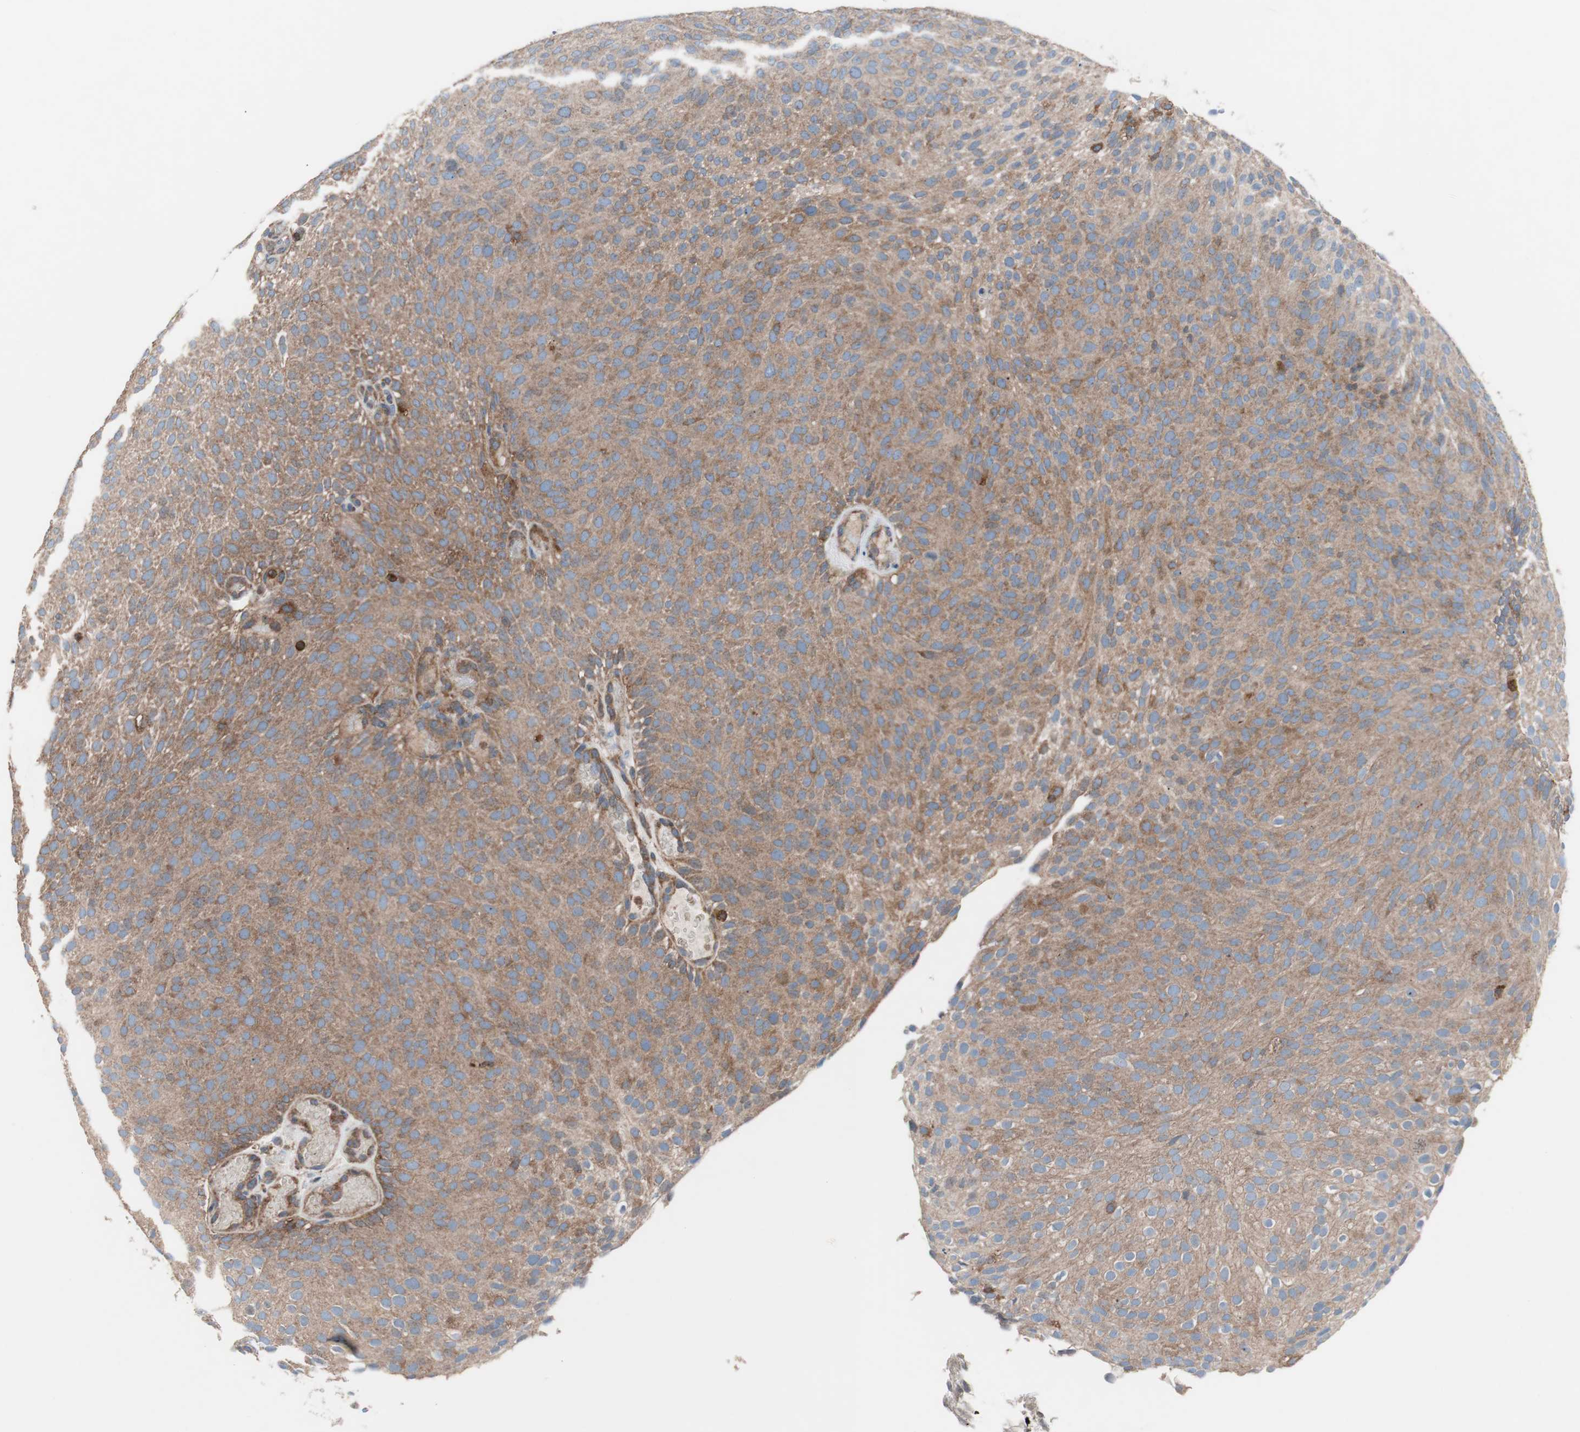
{"staining": {"intensity": "moderate", "quantity": ">75%", "location": "cytoplasmic/membranous"}, "tissue": "urothelial cancer", "cell_type": "Tumor cells", "image_type": "cancer", "snomed": [{"axis": "morphology", "description": "Urothelial carcinoma, Low grade"}, {"axis": "topography", "description": "Urinary bladder"}], "caption": "DAB (3,3'-diaminobenzidine) immunohistochemical staining of human low-grade urothelial carcinoma reveals moderate cytoplasmic/membranous protein expression in approximately >75% of tumor cells. The staining is performed using DAB (3,3'-diaminobenzidine) brown chromogen to label protein expression. The nuclei are counter-stained blue using hematoxylin.", "gene": "PIK3R1", "patient": {"sex": "male", "age": 78}}